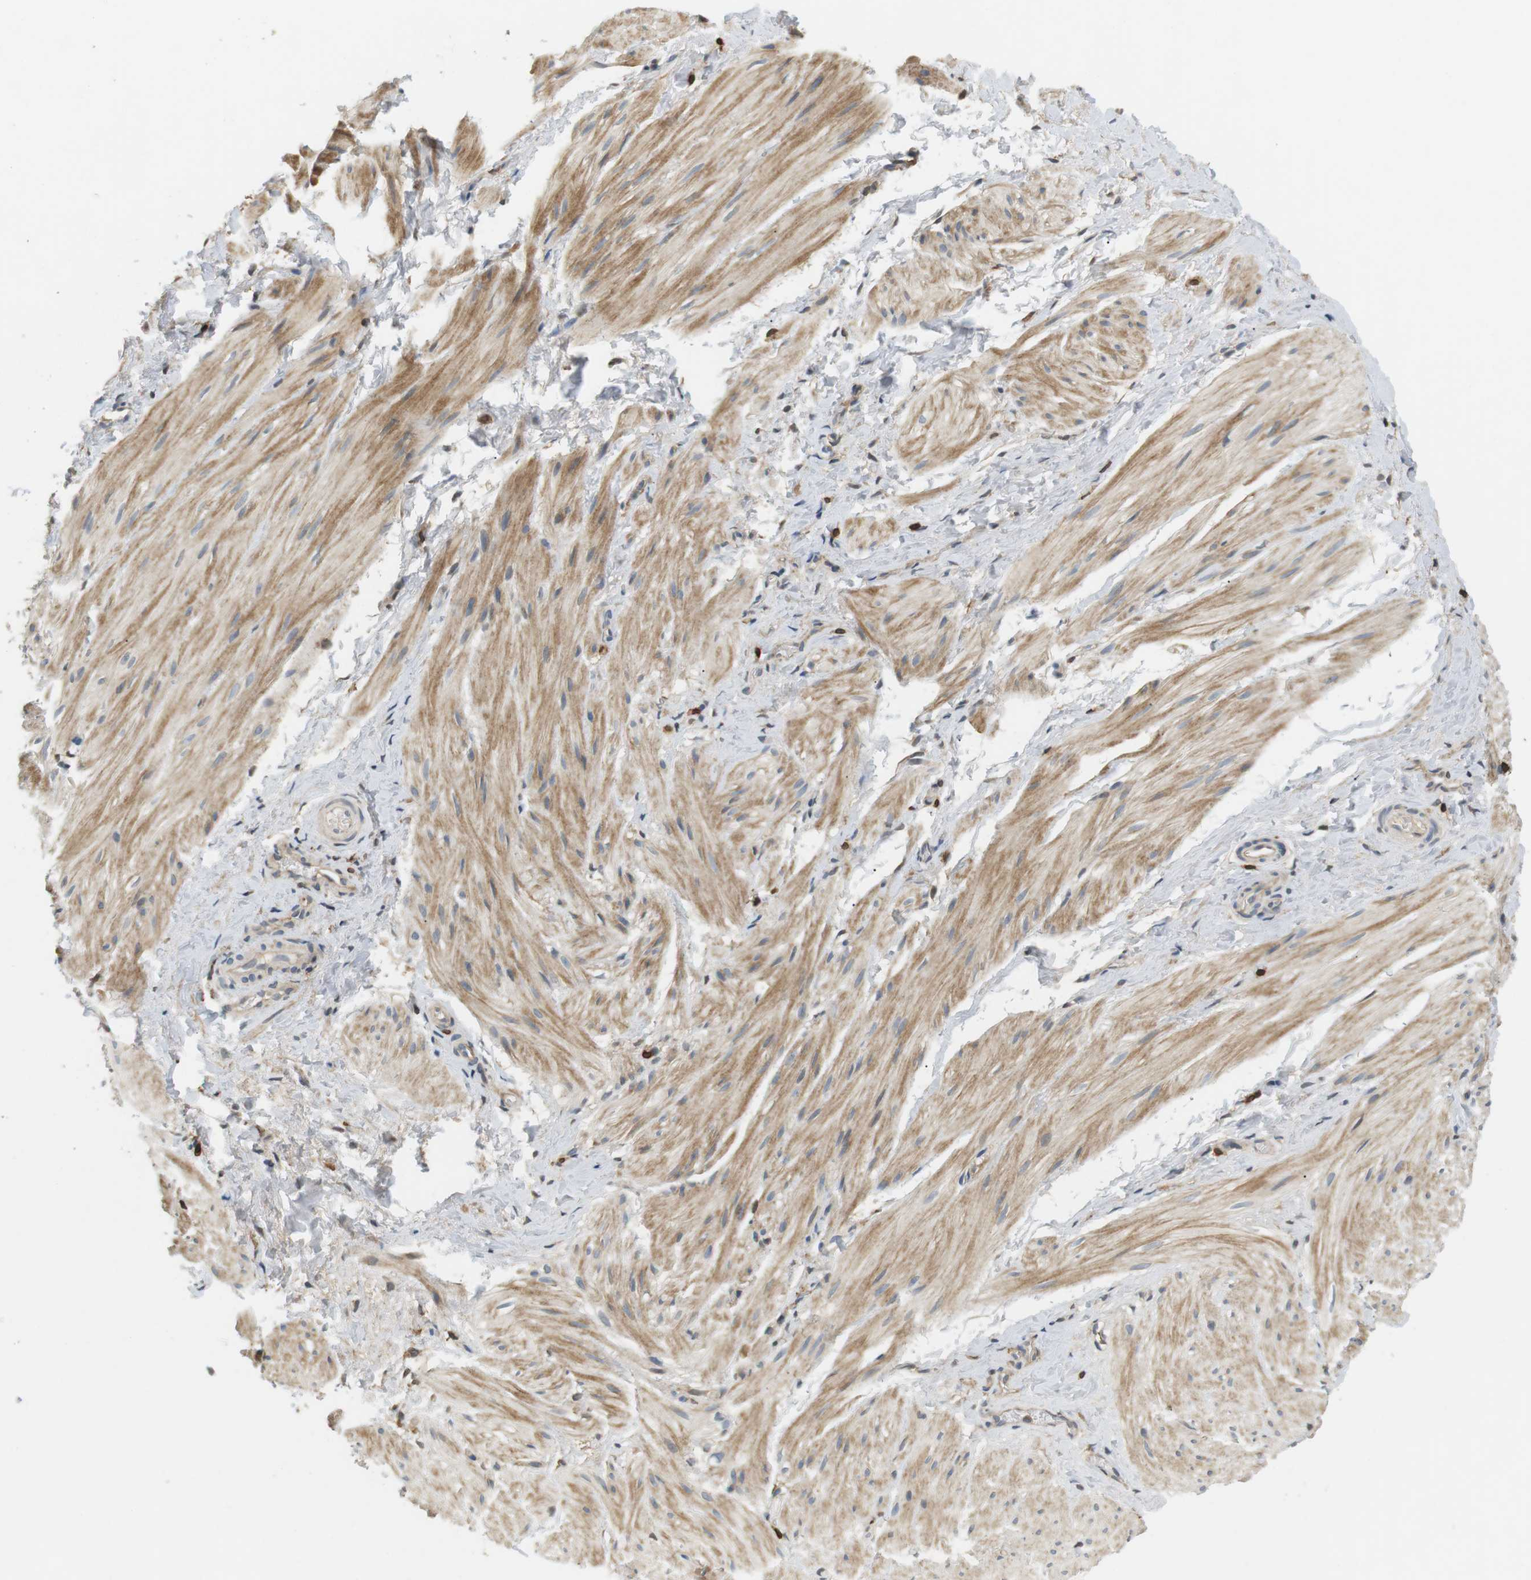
{"staining": {"intensity": "moderate", "quantity": ">75%", "location": "cytoplasmic/membranous"}, "tissue": "smooth muscle", "cell_type": "Smooth muscle cells", "image_type": "normal", "snomed": [{"axis": "morphology", "description": "Normal tissue, NOS"}, {"axis": "topography", "description": "Smooth muscle"}], "caption": "Immunohistochemistry (IHC) photomicrograph of benign human smooth muscle stained for a protein (brown), which shows medium levels of moderate cytoplasmic/membranous expression in approximately >75% of smooth muscle cells.", "gene": "P2RY1", "patient": {"sex": "male", "age": 16}}